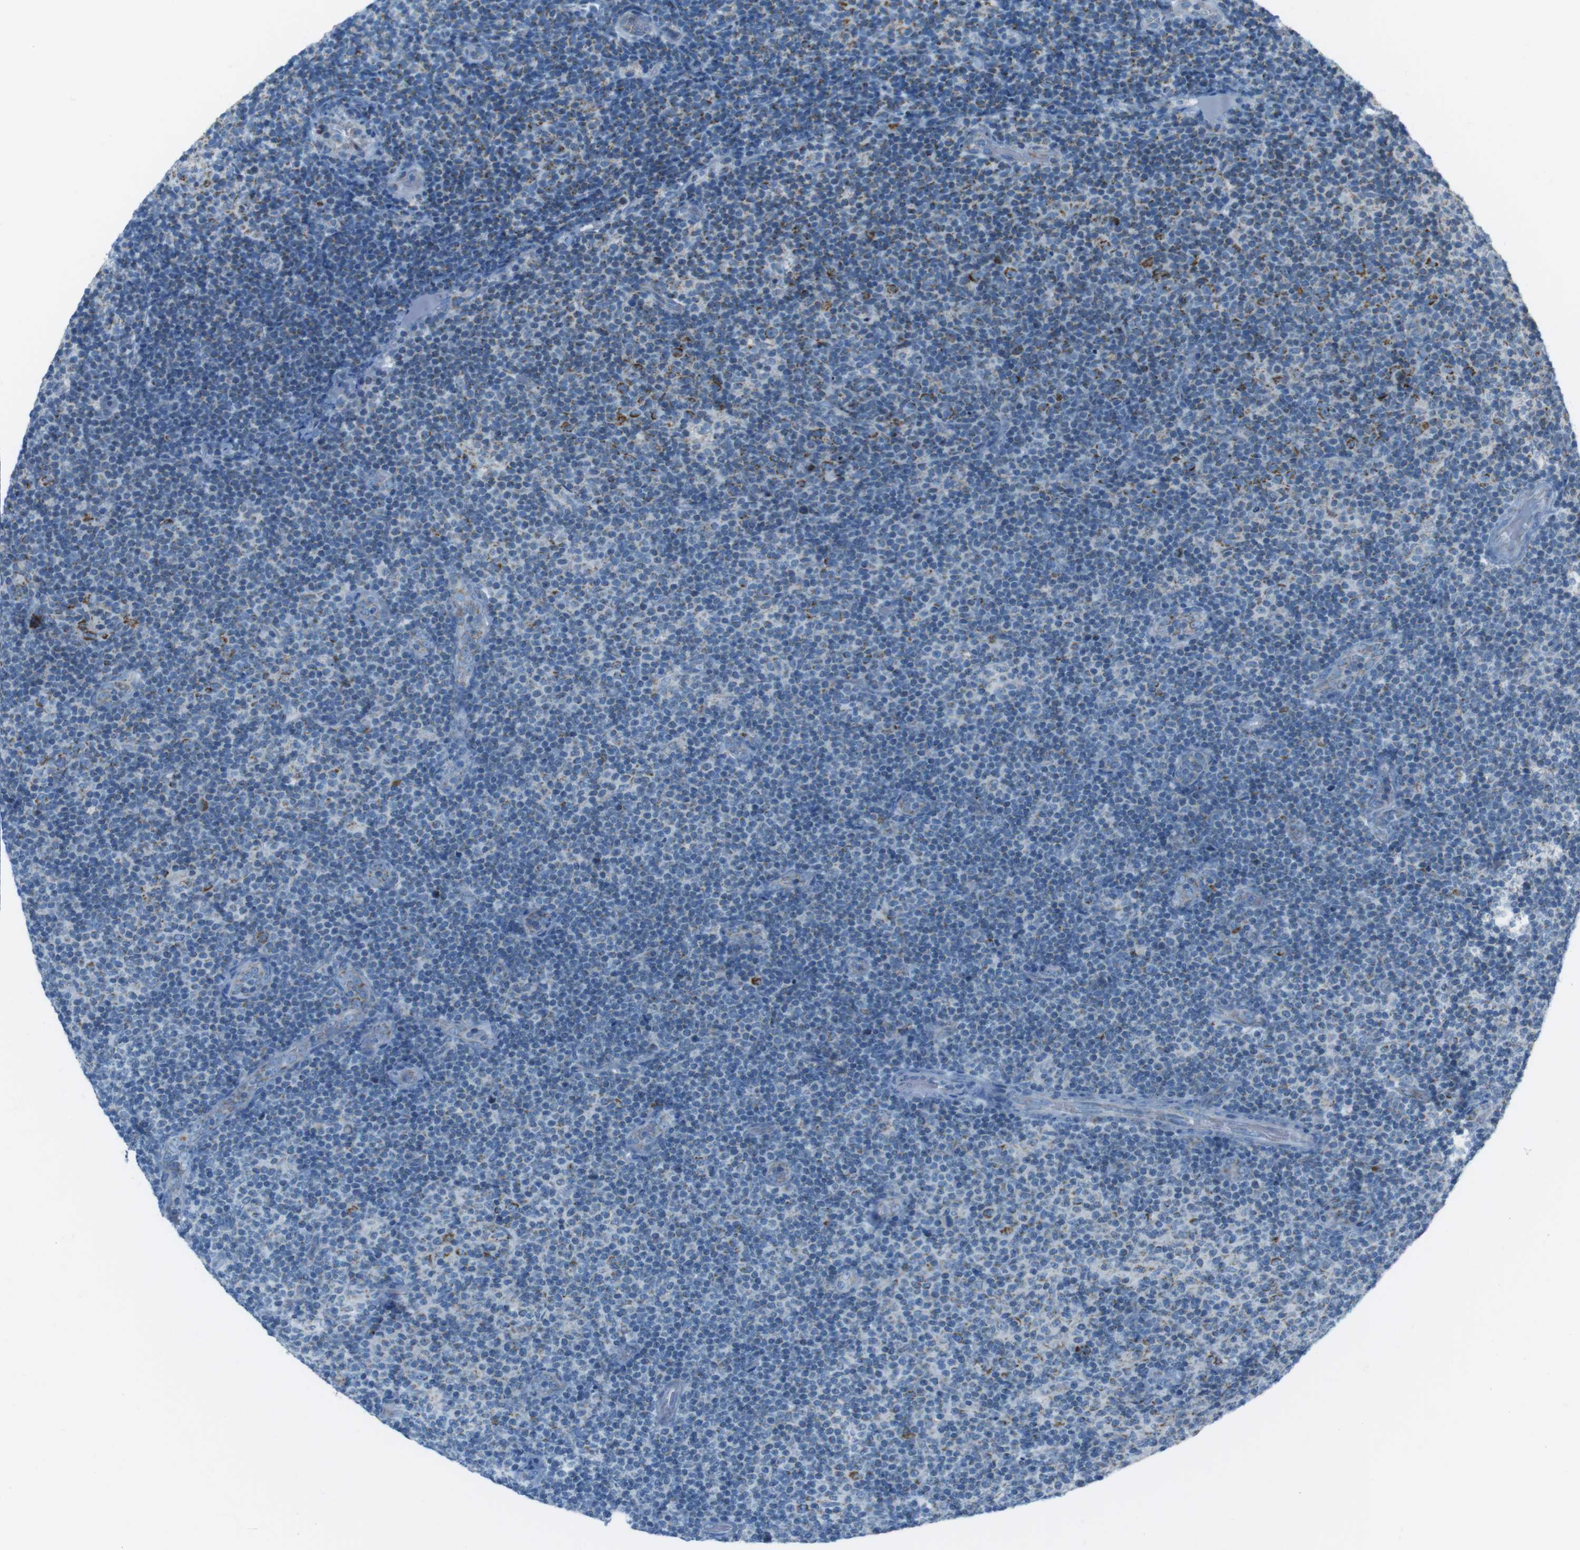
{"staining": {"intensity": "moderate", "quantity": "<25%", "location": "cytoplasmic/membranous"}, "tissue": "lymphoma", "cell_type": "Tumor cells", "image_type": "cancer", "snomed": [{"axis": "morphology", "description": "Malignant lymphoma, non-Hodgkin's type, Low grade"}, {"axis": "topography", "description": "Lymph node"}], "caption": "A low amount of moderate cytoplasmic/membranous staining is present in about <25% of tumor cells in lymphoma tissue.", "gene": "DNAJA3", "patient": {"sex": "male", "age": 83}}